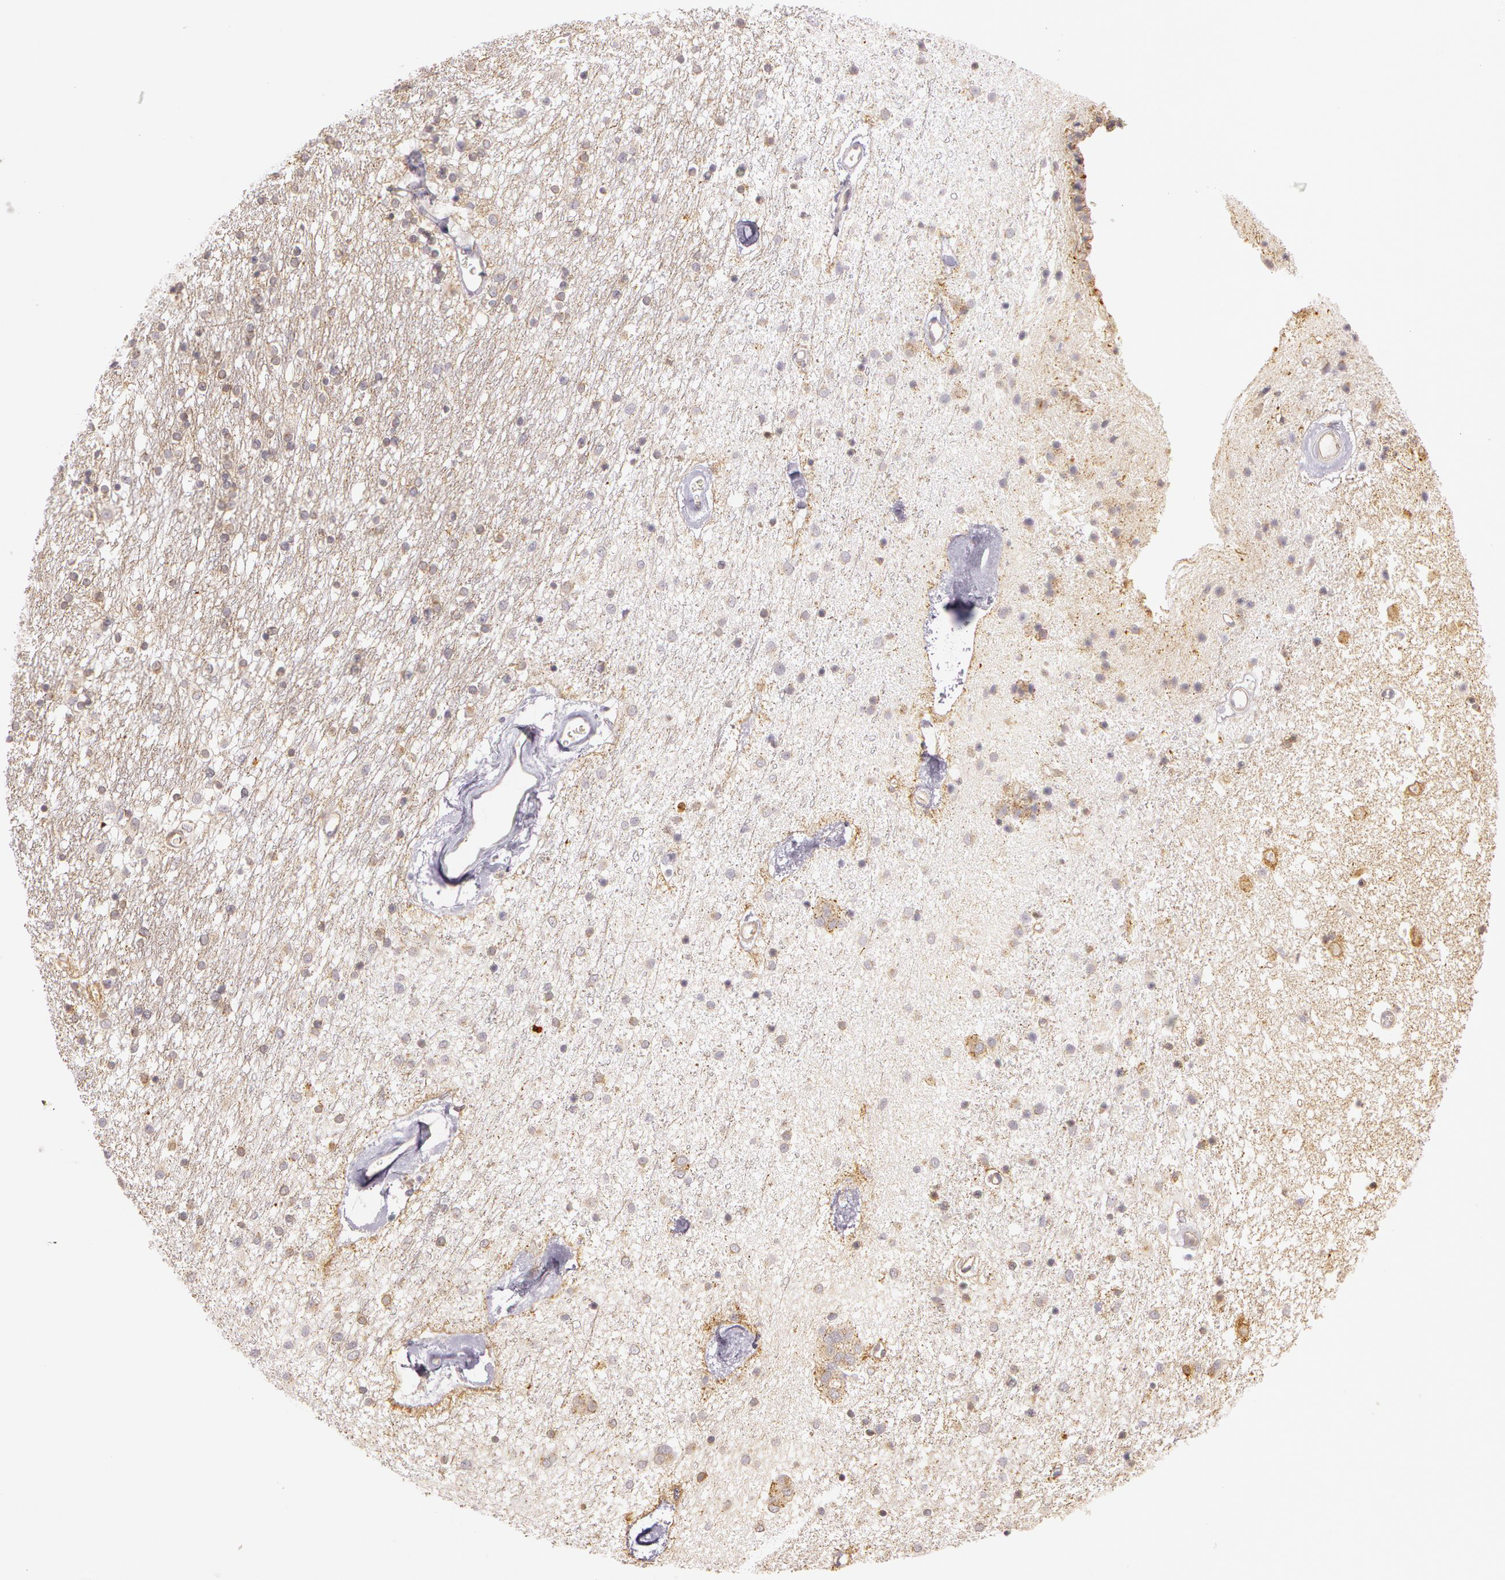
{"staining": {"intensity": "weak", "quantity": "25%-75%", "location": "cytoplasmic/membranous"}, "tissue": "caudate", "cell_type": "Glial cells", "image_type": "normal", "snomed": [{"axis": "morphology", "description": "Normal tissue, NOS"}, {"axis": "topography", "description": "Lateral ventricle wall"}], "caption": "DAB (3,3'-diaminobenzidine) immunohistochemical staining of unremarkable human caudate reveals weak cytoplasmic/membranous protein positivity in approximately 25%-75% of glial cells.", "gene": "APP", "patient": {"sex": "female", "age": 54}}